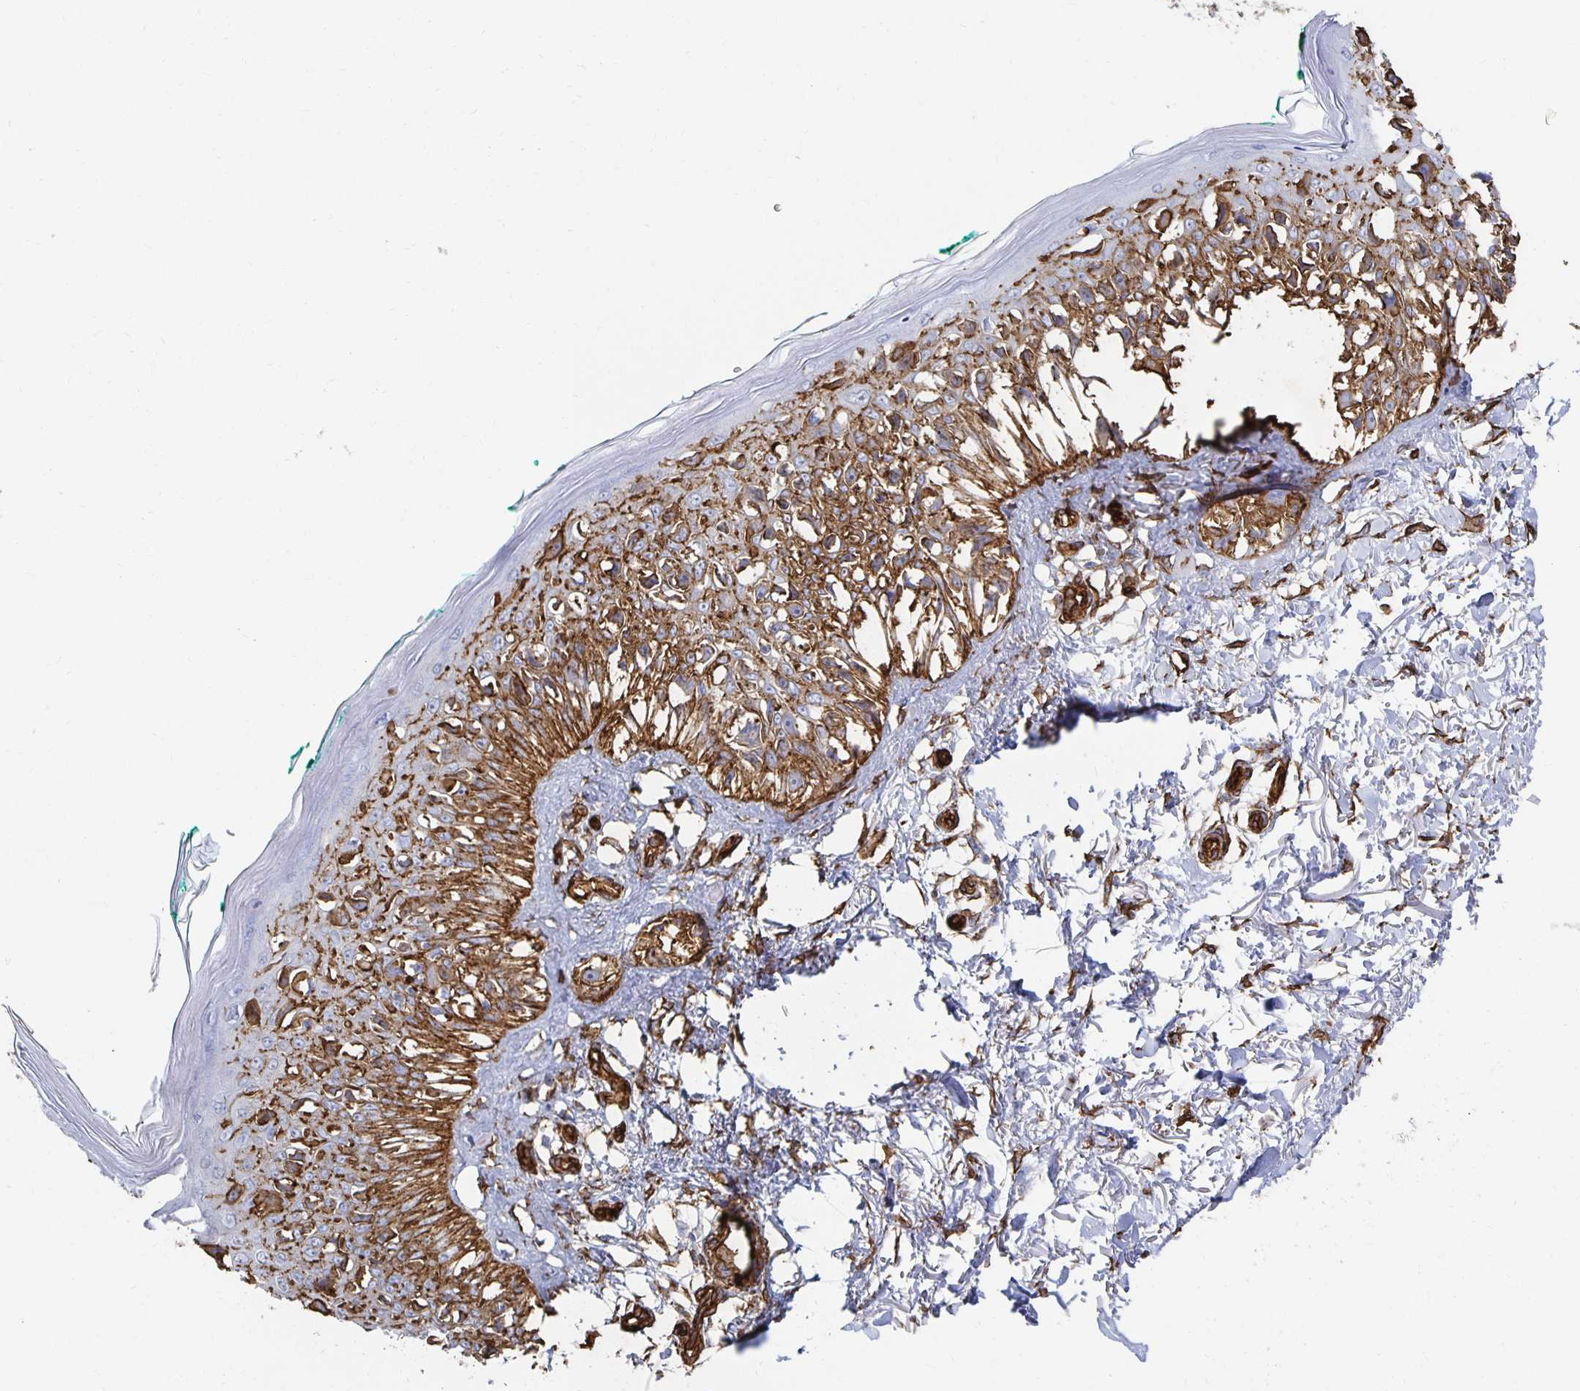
{"staining": {"intensity": "moderate", "quantity": ">75%", "location": "cytoplasmic/membranous"}, "tissue": "melanoma", "cell_type": "Tumor cells", "image_type": "cancer", "snomed": [{"axis": "morphology", "description": "Malignant melanoma, NOS"}, {"axis": "topography", "description": "Skin"}], "caption": "Immunohistochemistry (DAB) staining of melanoma demonstrates moderate cytoplasmic/membranous protein positivity in approximately >75% of tumor cells.", "gene": "VIPR2", "patient": {"sex": "male", "age": 73}}